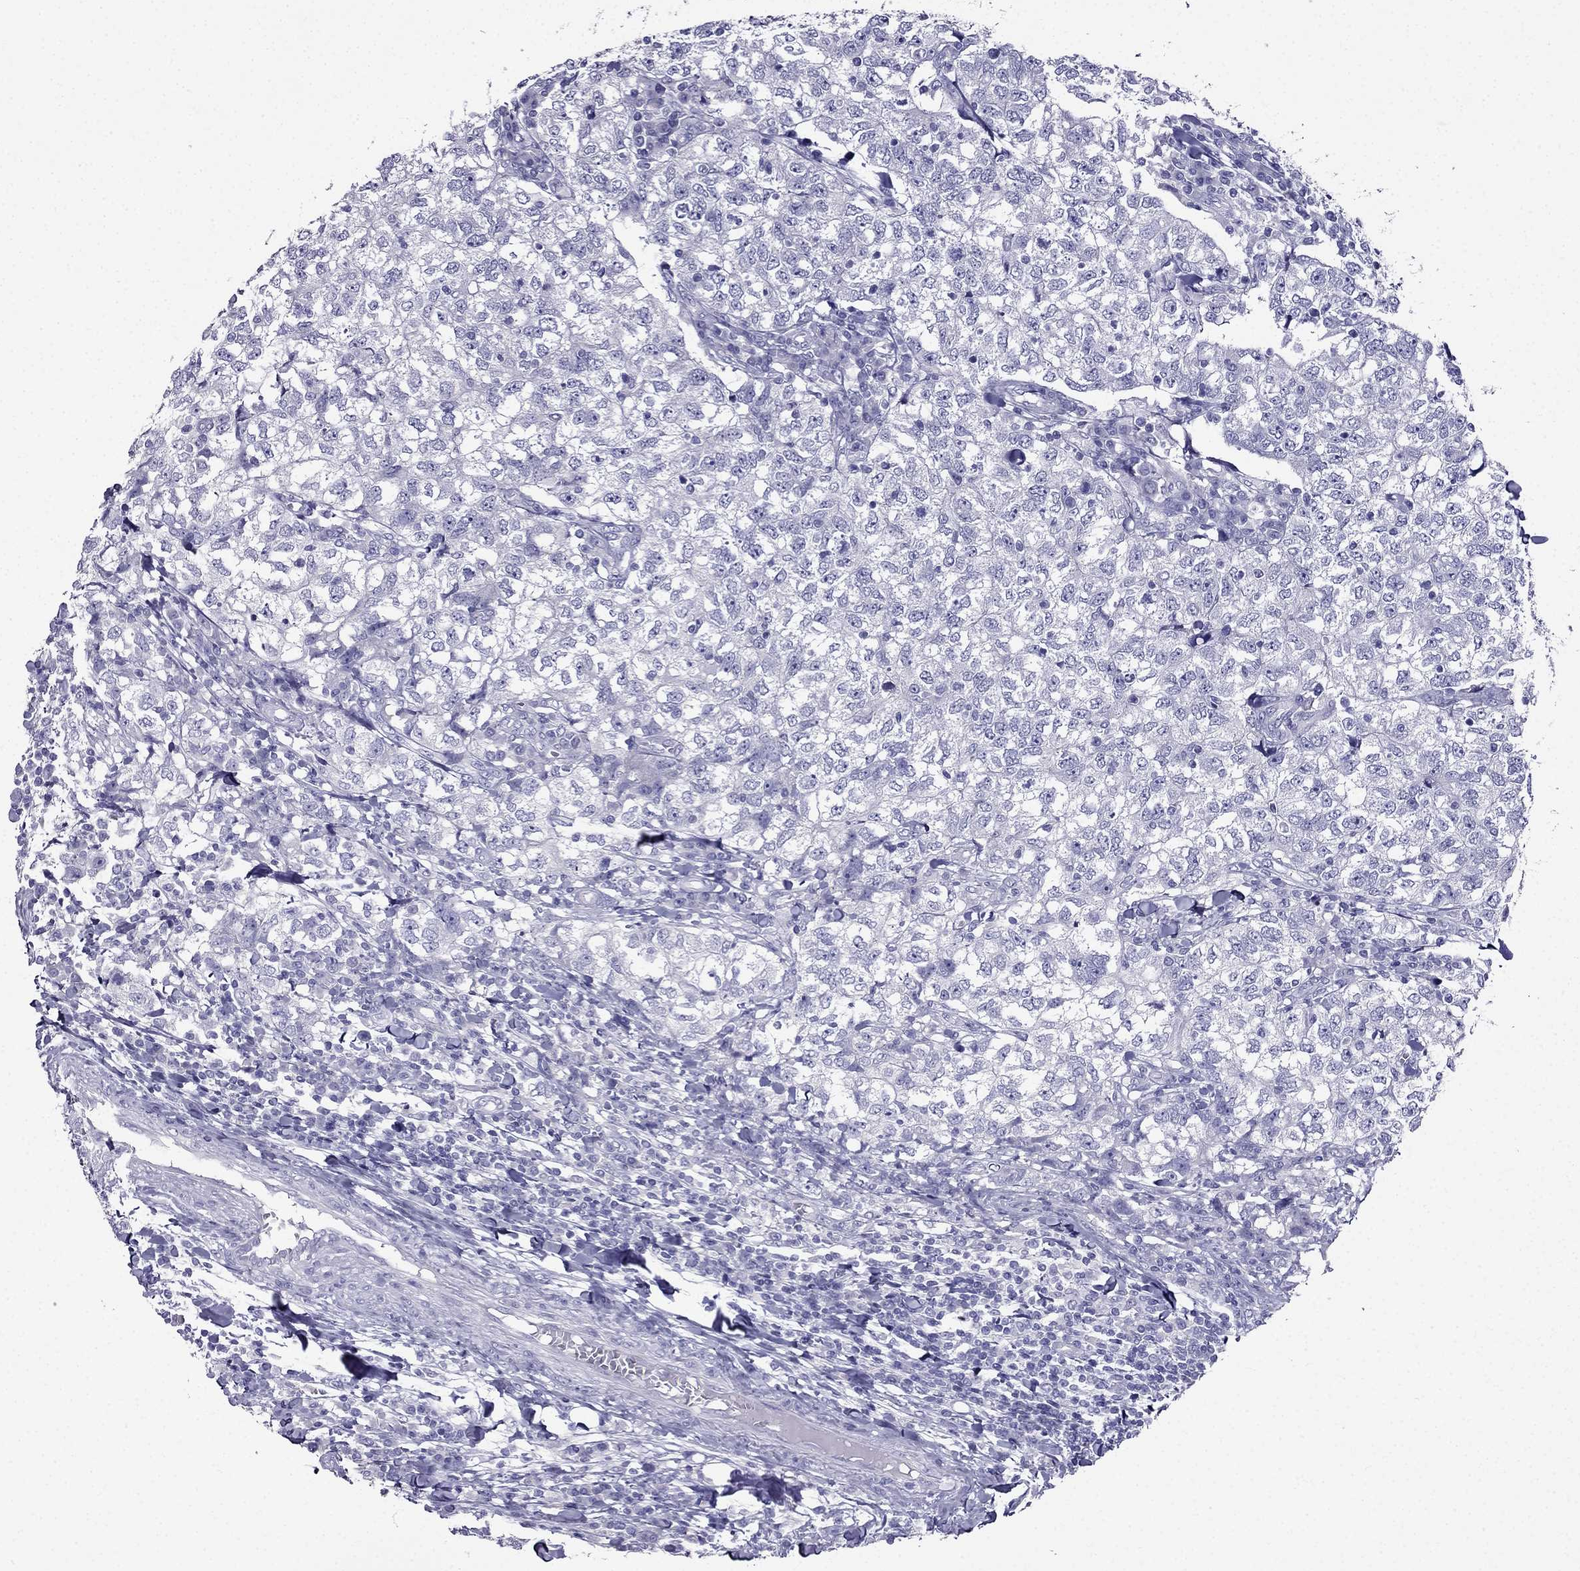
{"staining": {"intensity": "negative", "quantity": "none", "location": "none"}, "tissue": "breast cancer", "cell_type": "Tumor cells", "image_type": "cancer", "snomed": [{"axis": "morphology", "description": "Duct carcinoma"}, {"axis": "topography", "description": "Breast"}], "caption": "Human invasive ductal carcinoma (breast) stained for a protein using immunohistochemistry (IHC) reveals no staining in tumor cells.", "gene": "ZNF541", "patient": {"sex": "female", "age": 30}}